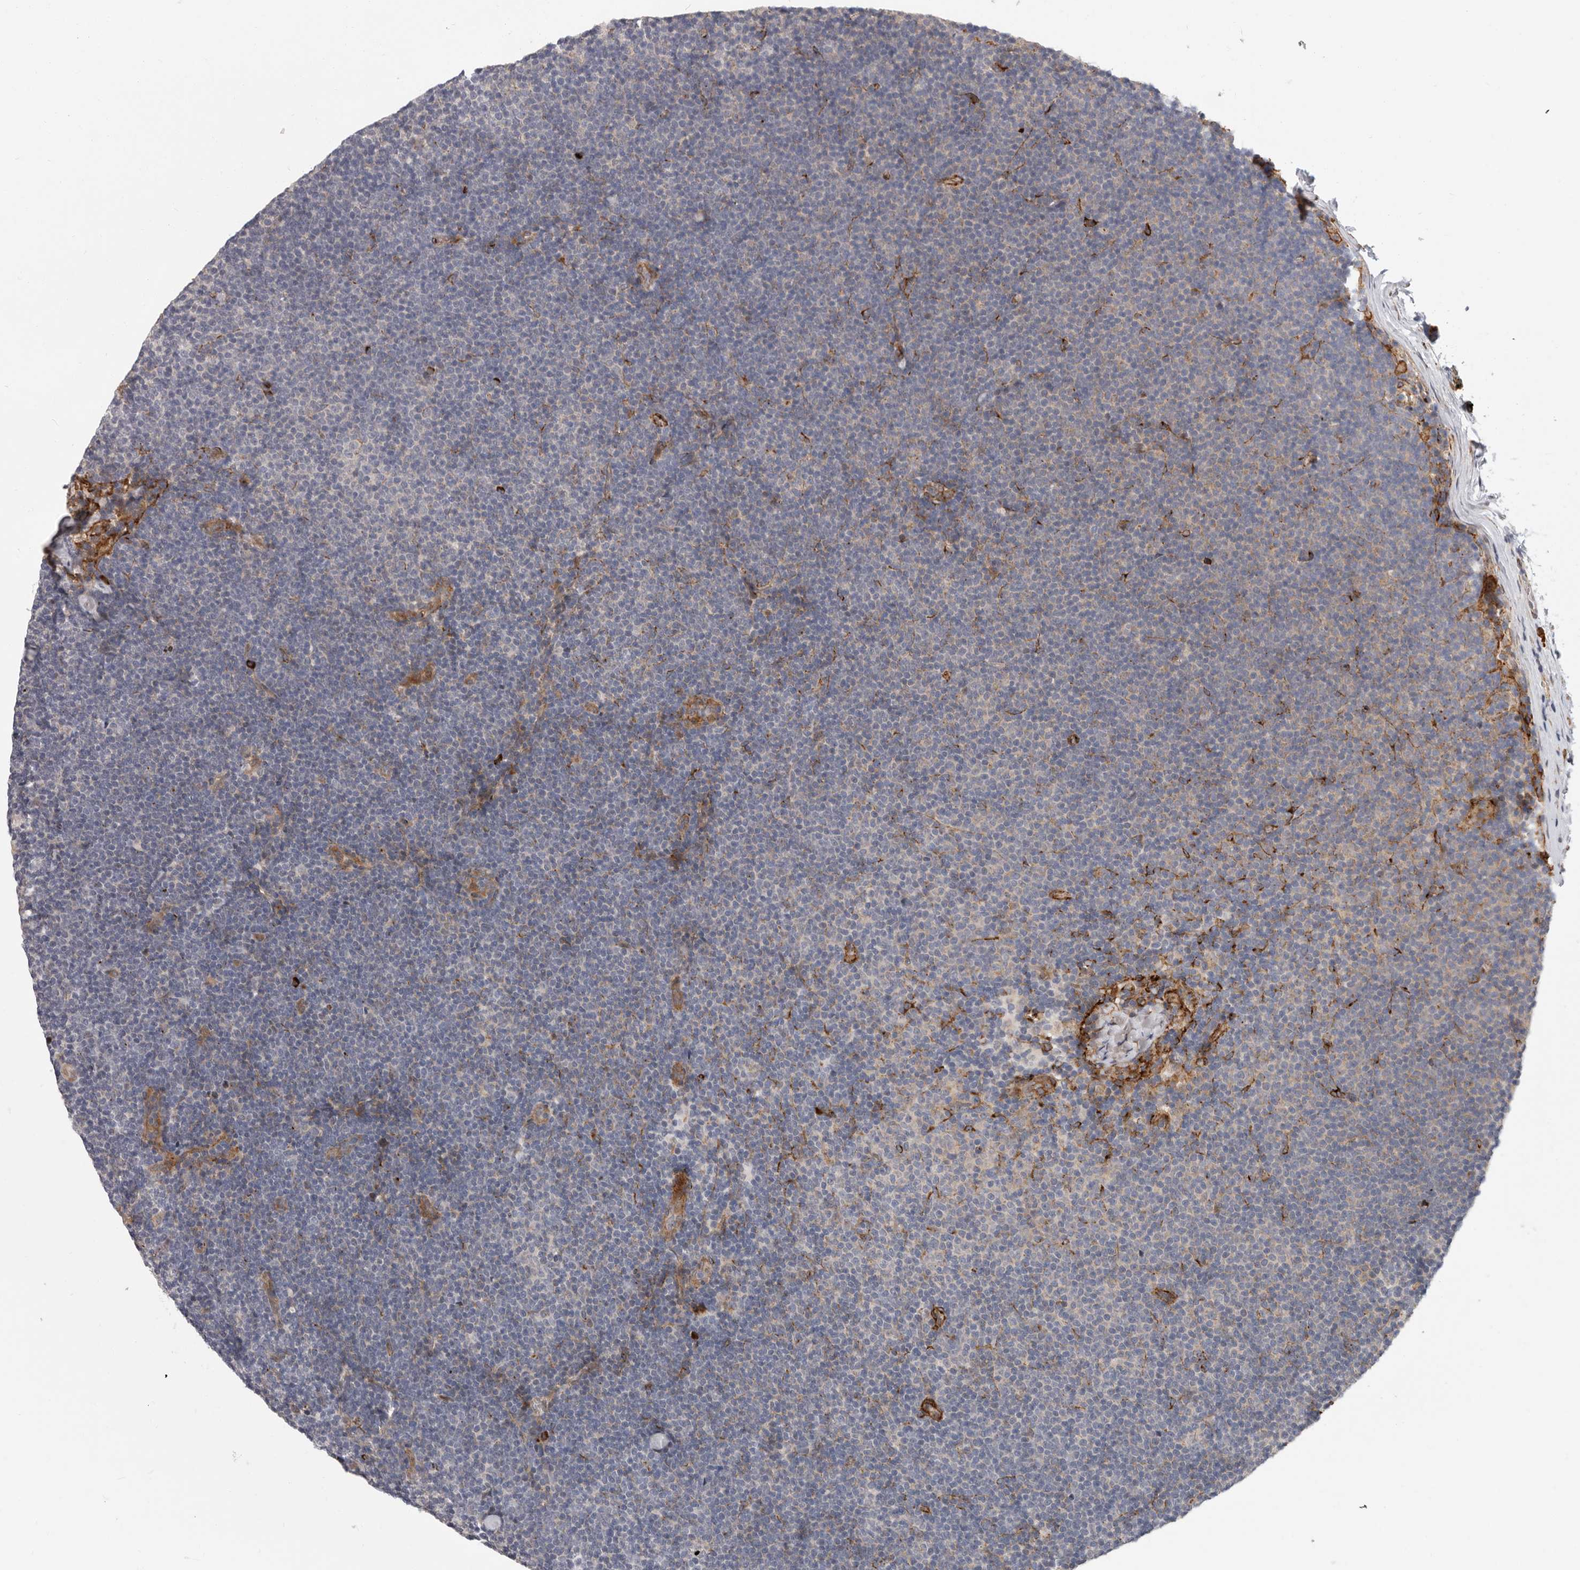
{"staining": {"intensity": "negative", "quantity": "none", "location": "none"}, "tissue": "lymphoma", "cell_type": "Tumor cells", "image_type": "cancer", "snomed": [{"axis": "morphology", "description": "Malignant lymphoma, non-Hodgkin's type, Low grade"}, {"axis": "topography", "description": "Lymph node"}], "caption": "Tumor cells show no significant protein positivity in lymphoma.", "gene": "ATXN3L", "patient": {"sex": "female", "age": 53}}